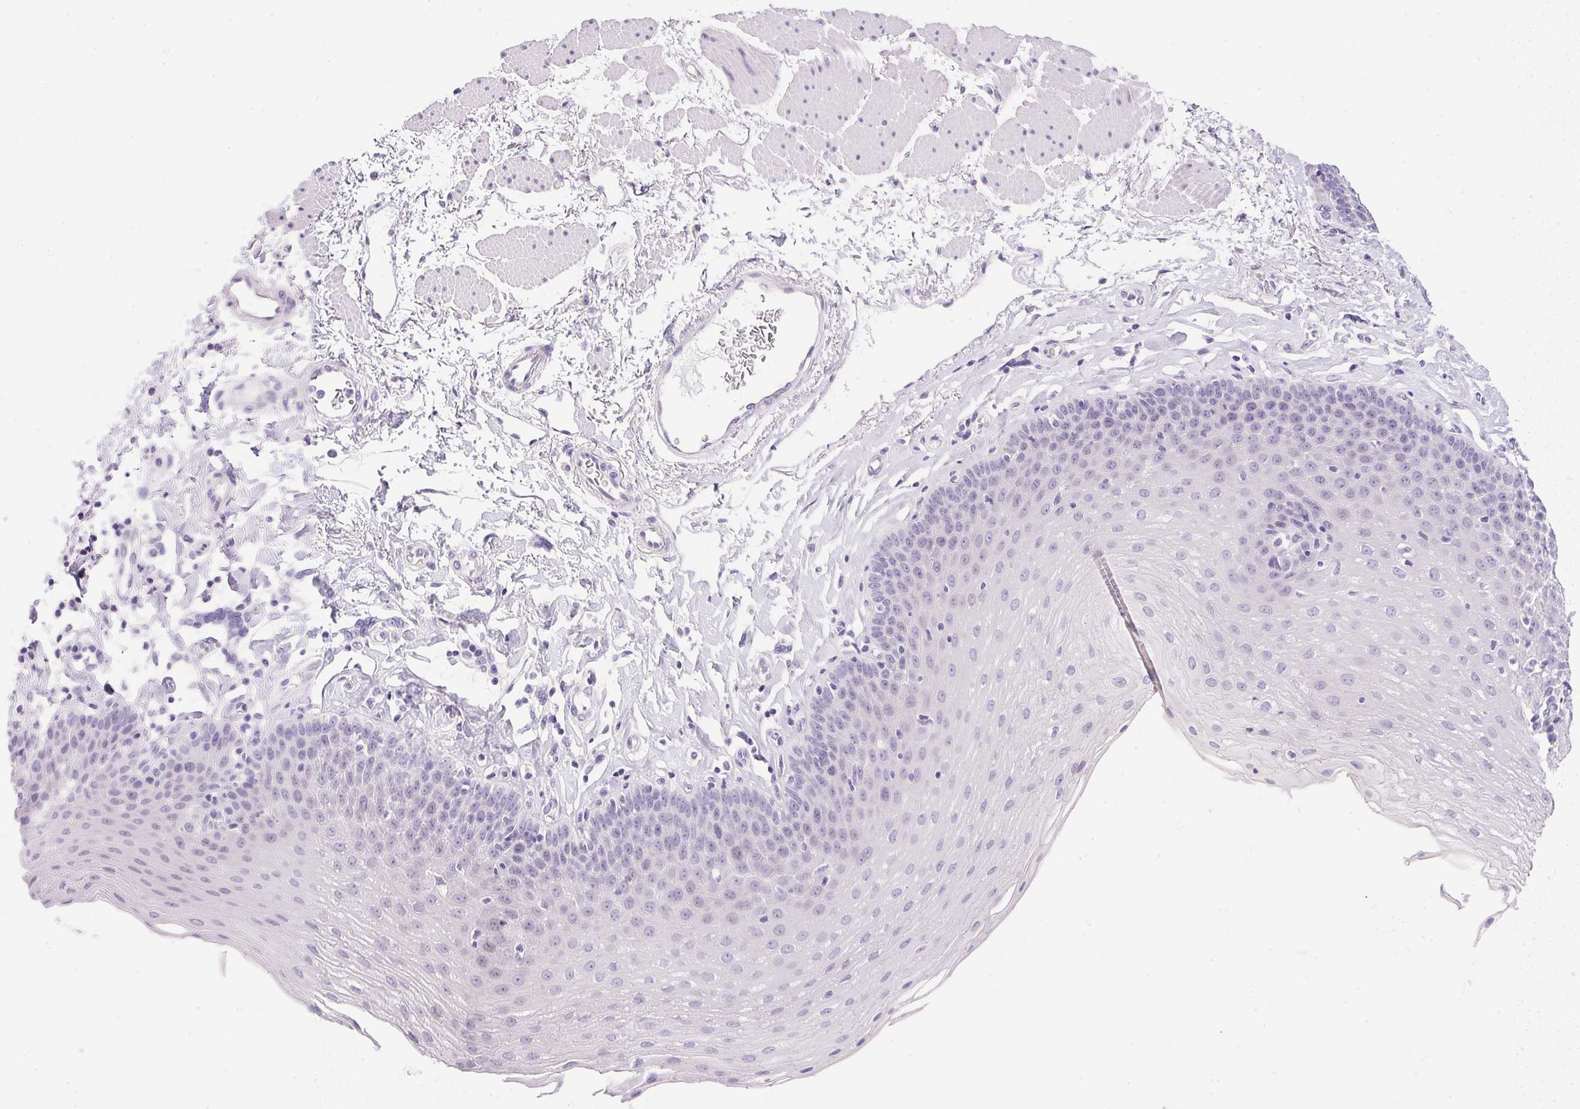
{"staining": {"intensity": "negative", "quantity": "none", "location": "none"}, "tissue": "esophagus", "cell_type": "Squamous epithelial cells", "image_type": "normal", "snomed": [{"axis": "morphology", "description": "Normal tissue, NOS"}, {"axis": "topography", "description": "Esophagus"}], "caption": "Immunohistochemistry (IHC) micrograph of benign esophagus stained for a protein (brown), which displays no staining in squamous epithelial cells.", "gene": "ATP6V0A4", "patient": {"sex": "female", "age": 81}}